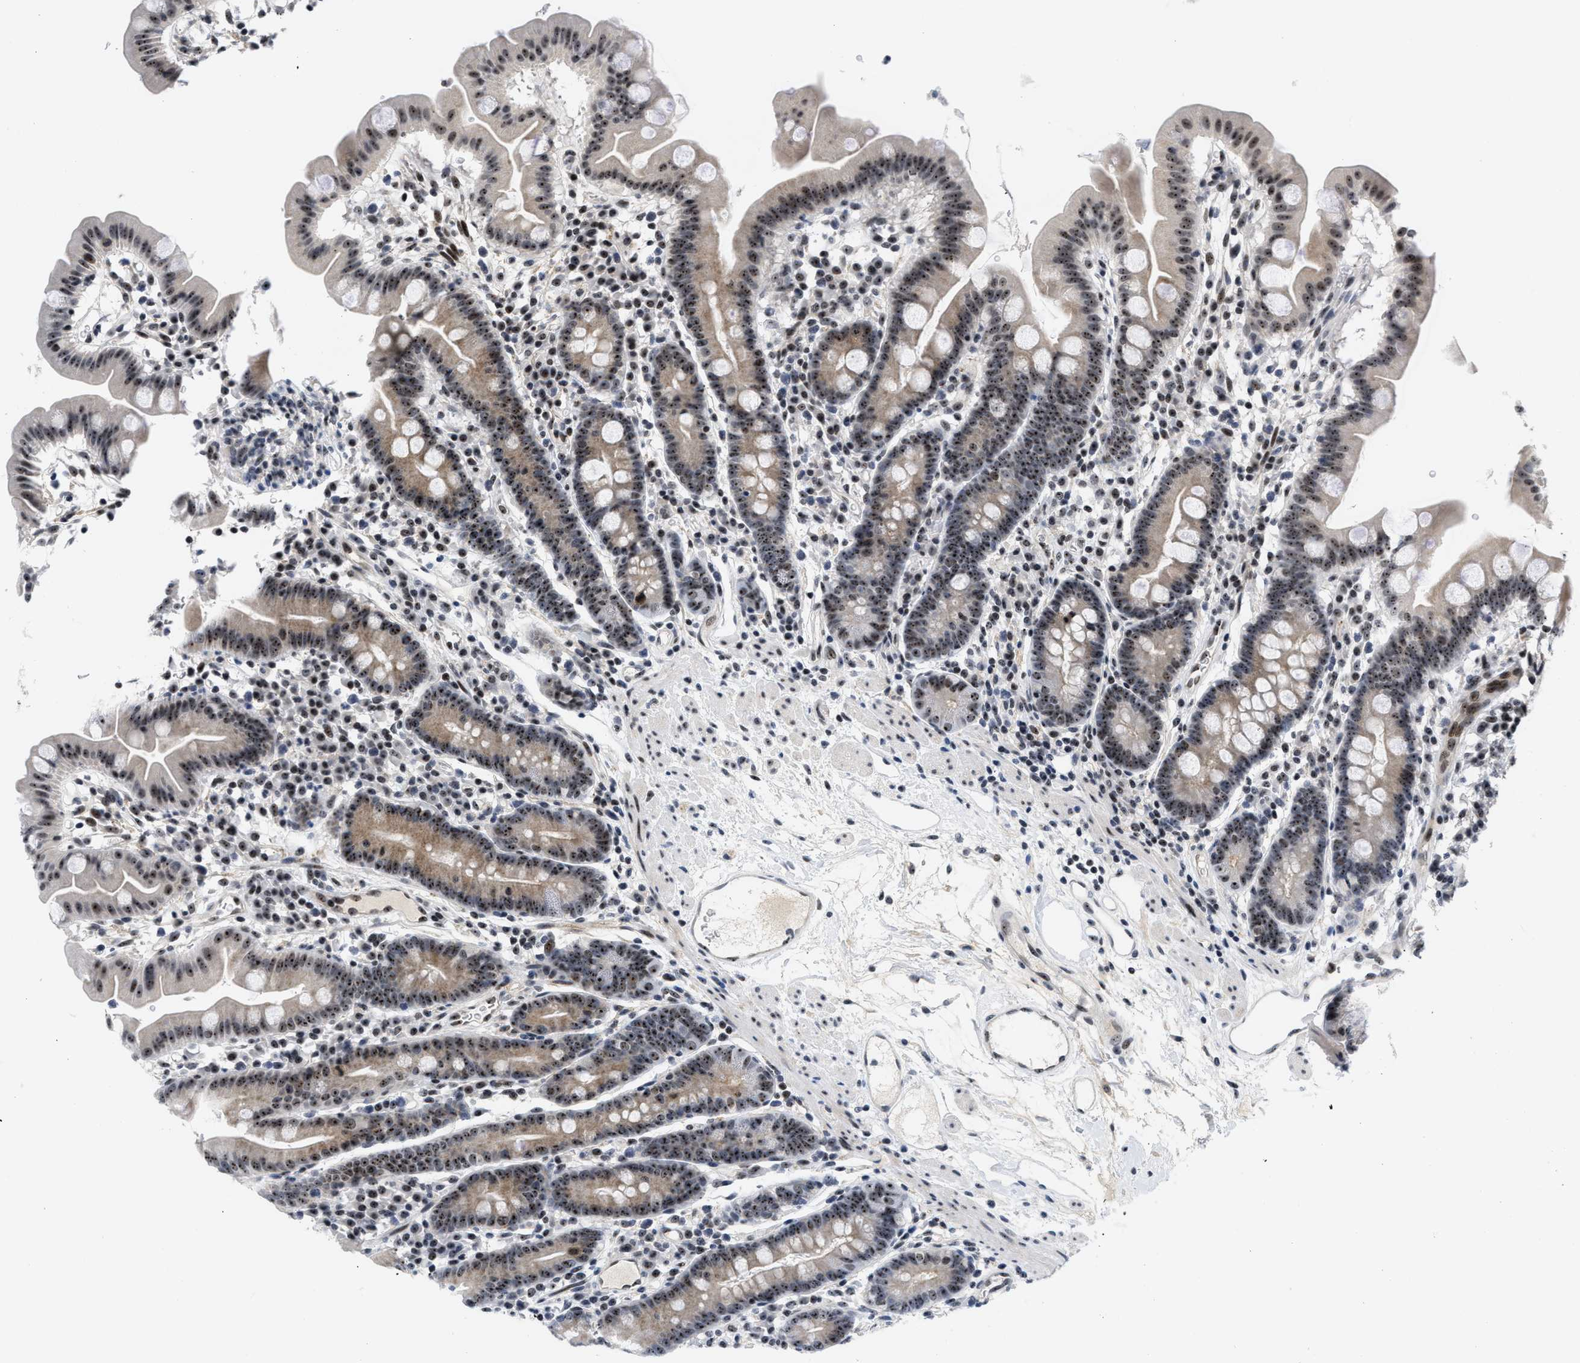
{"staining": {"intensity": "moderate", "quantity": "25%-75%", "location": "nuclear"}, "tissue": "duodenum", "cell_type": "Glandular cells", "image_type": "normal", "snomed": [{"axis": "morphology", "description": "Normal tissue, NOS"}, {"axis": "topography", "description": "Duodenum"}], "caption": "Immunohistochemical staining of benign human duodenum shows 25%-75% levels of moderate nuclear protein positivity in about 25%-75% of glandular cells.", "gene": "NOP58", "patient": {"sex": "male", "age": 50}}